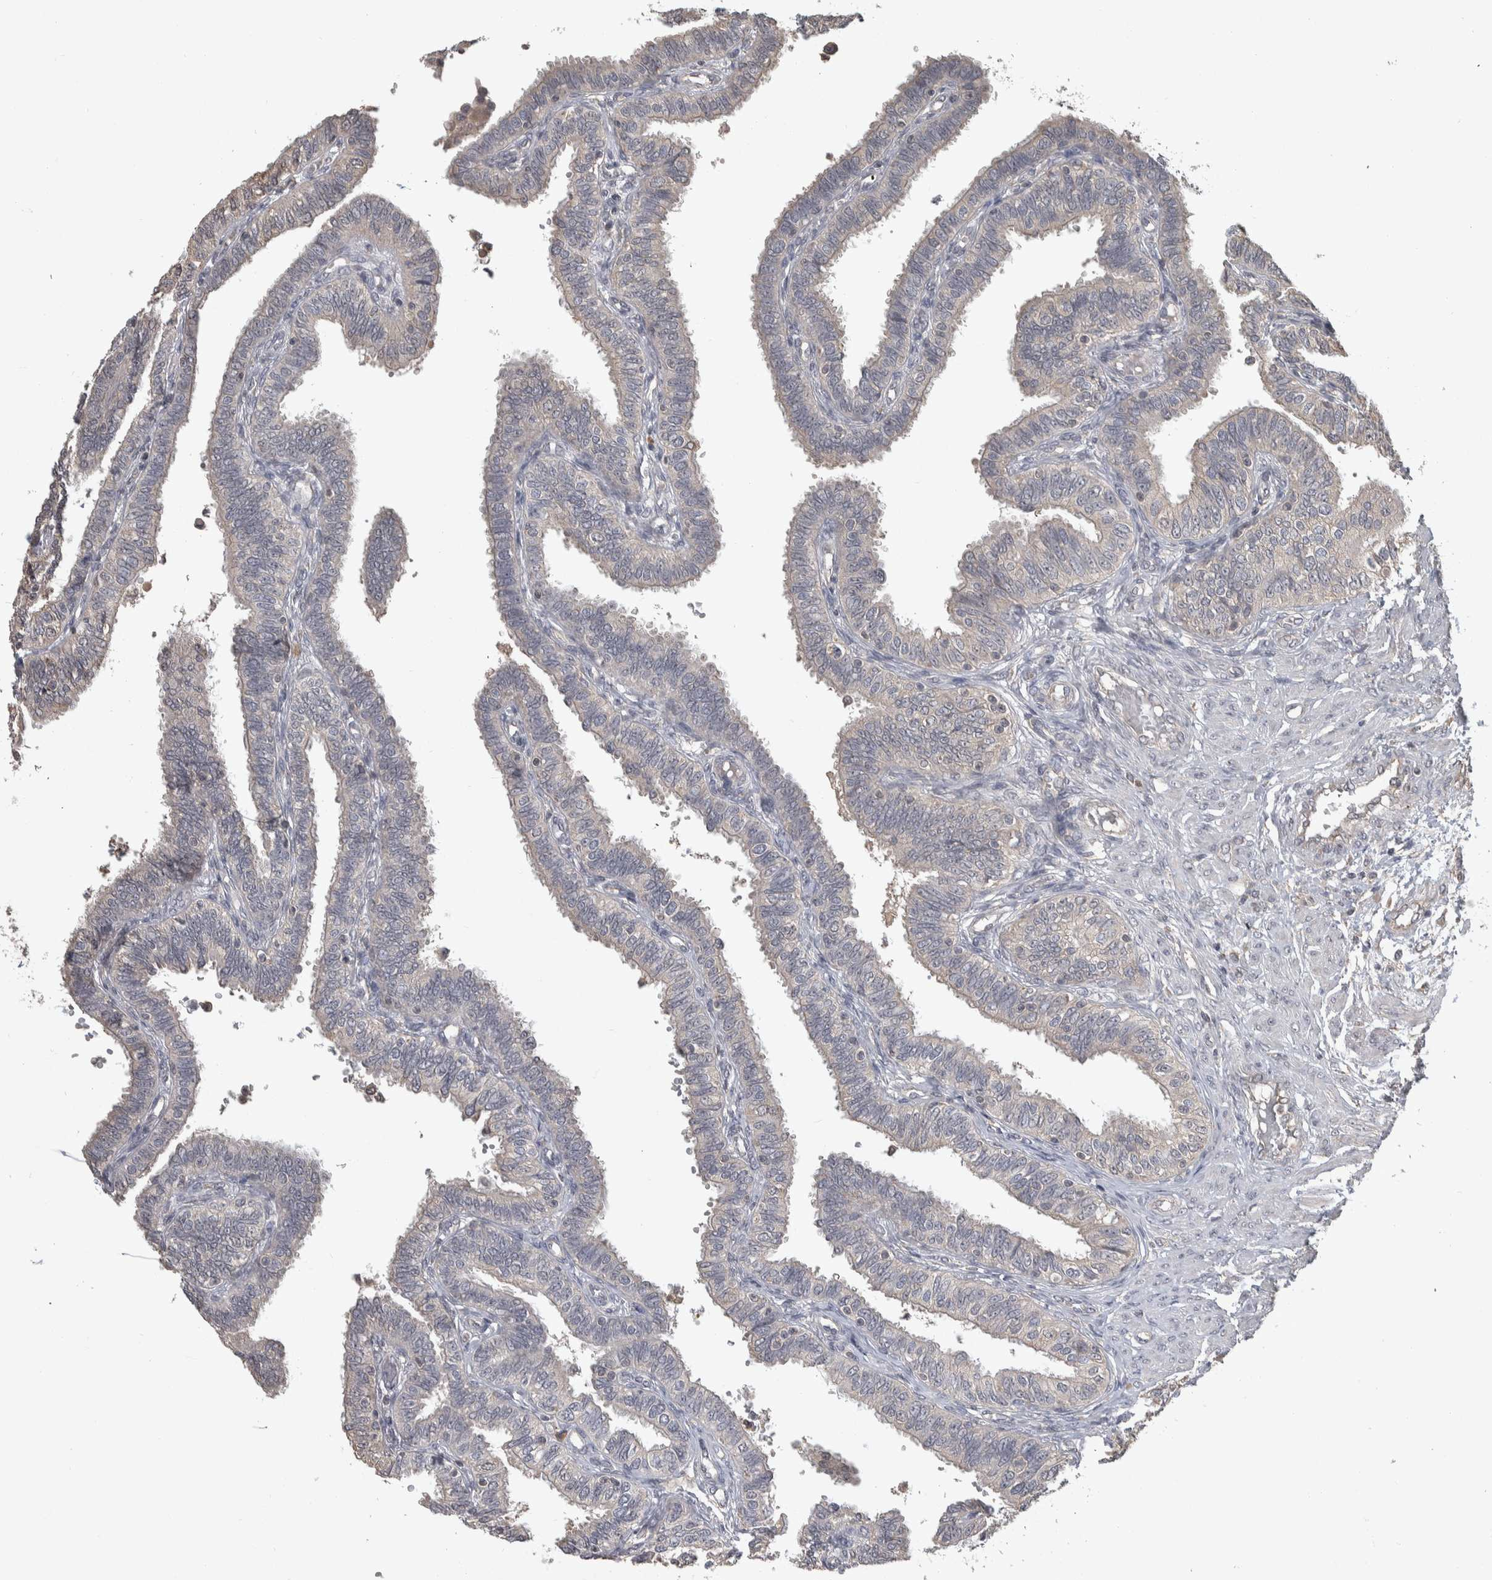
{"staining": {"intensity": "negative", "quantity": "none", "location": "none"}, "tissue": "fallopian tube", "cell_type": "Glandular cells", "image_type": "normal", "snomed": [{"axis": "morphology", "description": "Normal tissue, NOS"}, {"axis": "topography", "description": "Fallopian tube"}, {"axis": "topography", "description": "Placenta"}], "caption": "Glandular cells are negative for brown protein staining in benign fallopian tube. (Immunohistochemistry (ihc), brightfield microscopy, high magnification).", "gene": "EIF3H", "patient": {"sex": "female", "age": 34}}